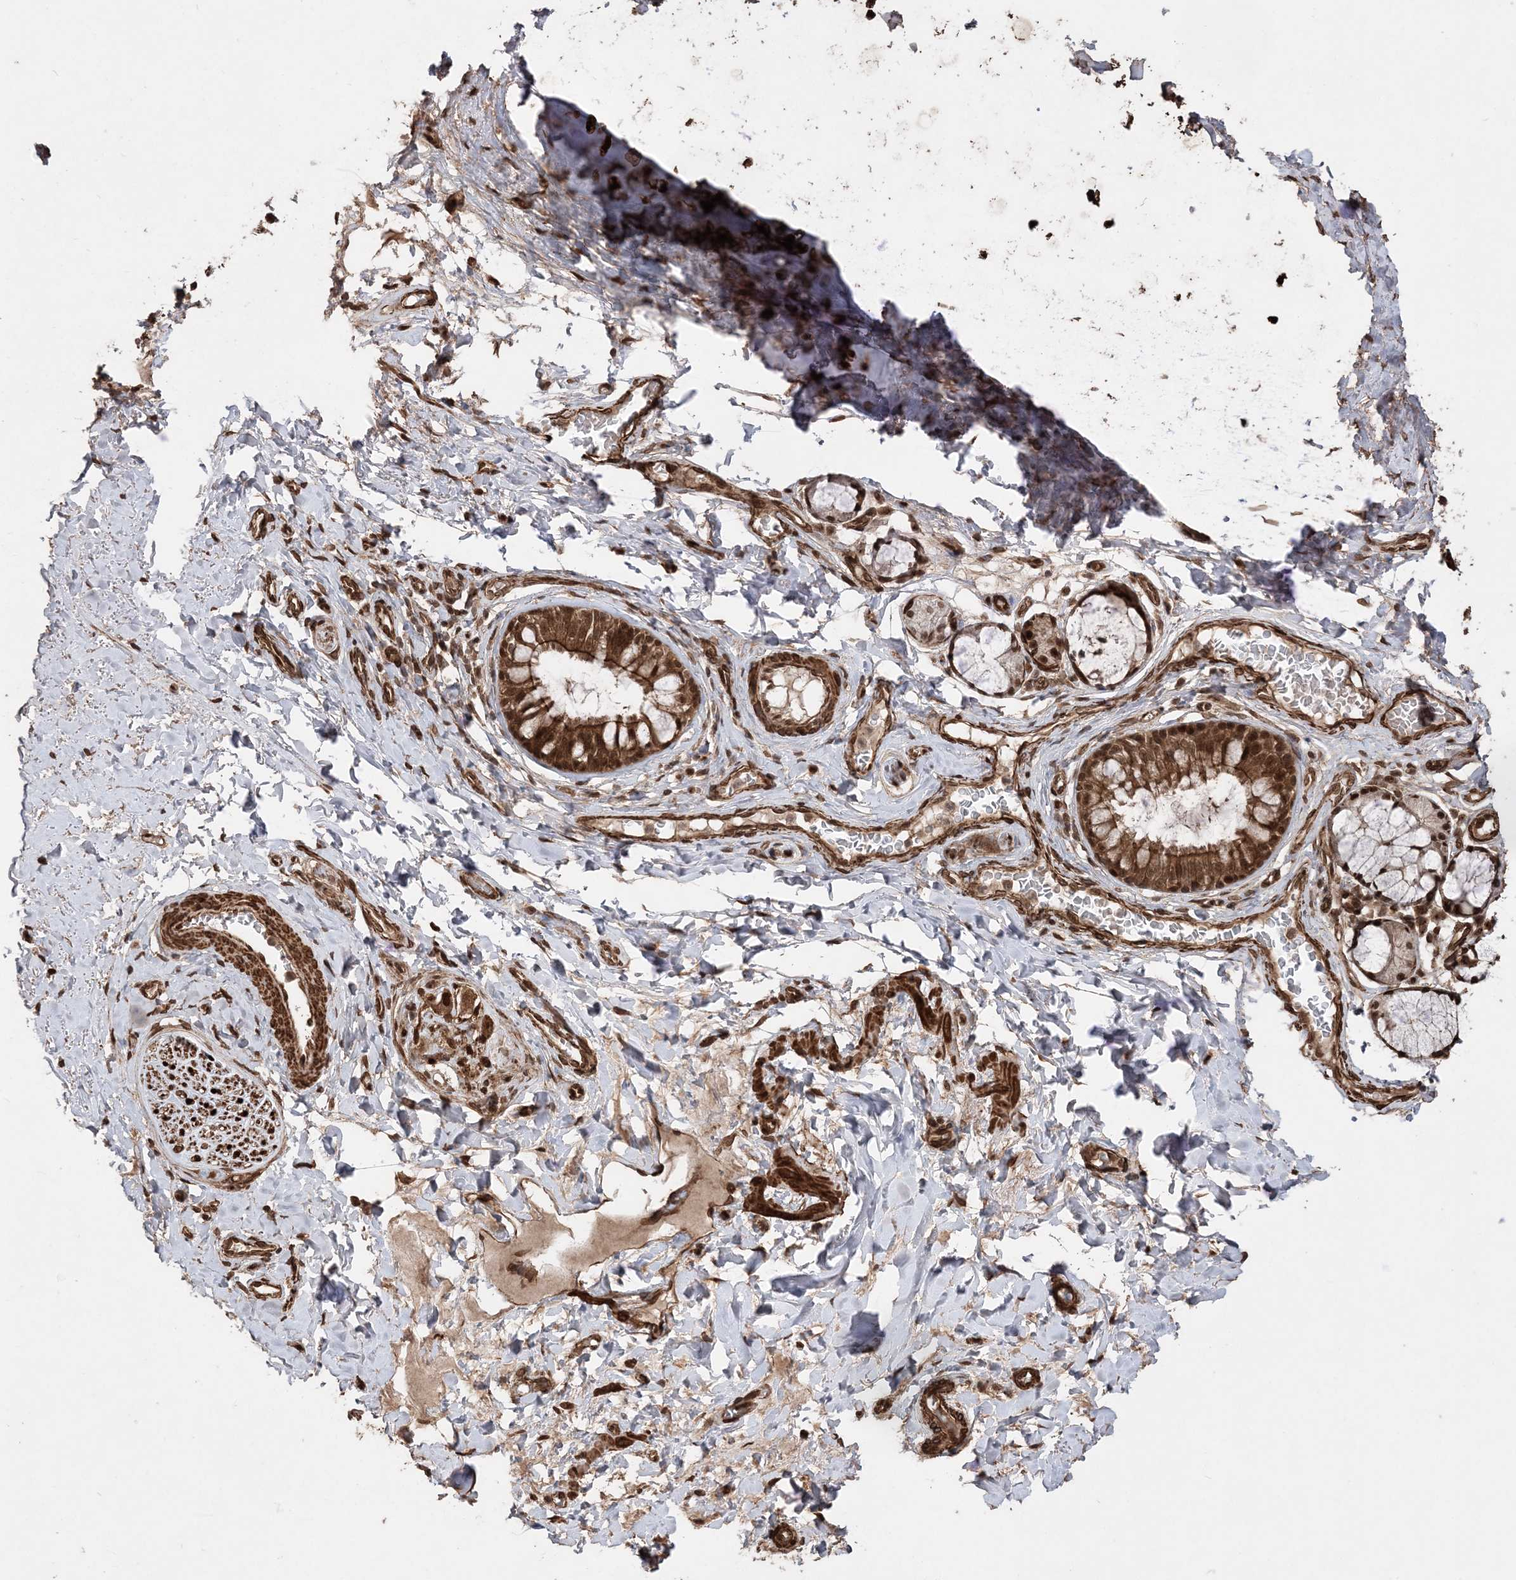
{"staining": {"intensity": "strong", "quantity": ">75%", "location": "cytoplasmic/membranous,nuclear"}, "tissue": "bronchus", "cell_type": "Respiratory epithelial cells", "image_type": "normal", "snomed": [{"axis": "morphology", "description": "Normal tissue, NOS"}, {"axis": "topography", "description": "Cartilage tissue"}, {"axis": "topography", "description": "Bronchus"}], "caption": "Immunohistochemistry (IHC) histopathology image of normal human bronchus stained for a protein (brown), which shows high levels of strong cytoplasmic/membranous,nuclear positivity in approximately >75% of respiratory epithelial cells.", "gene": "ETAA1", "patient": {"sex": "female", "age": 36}}